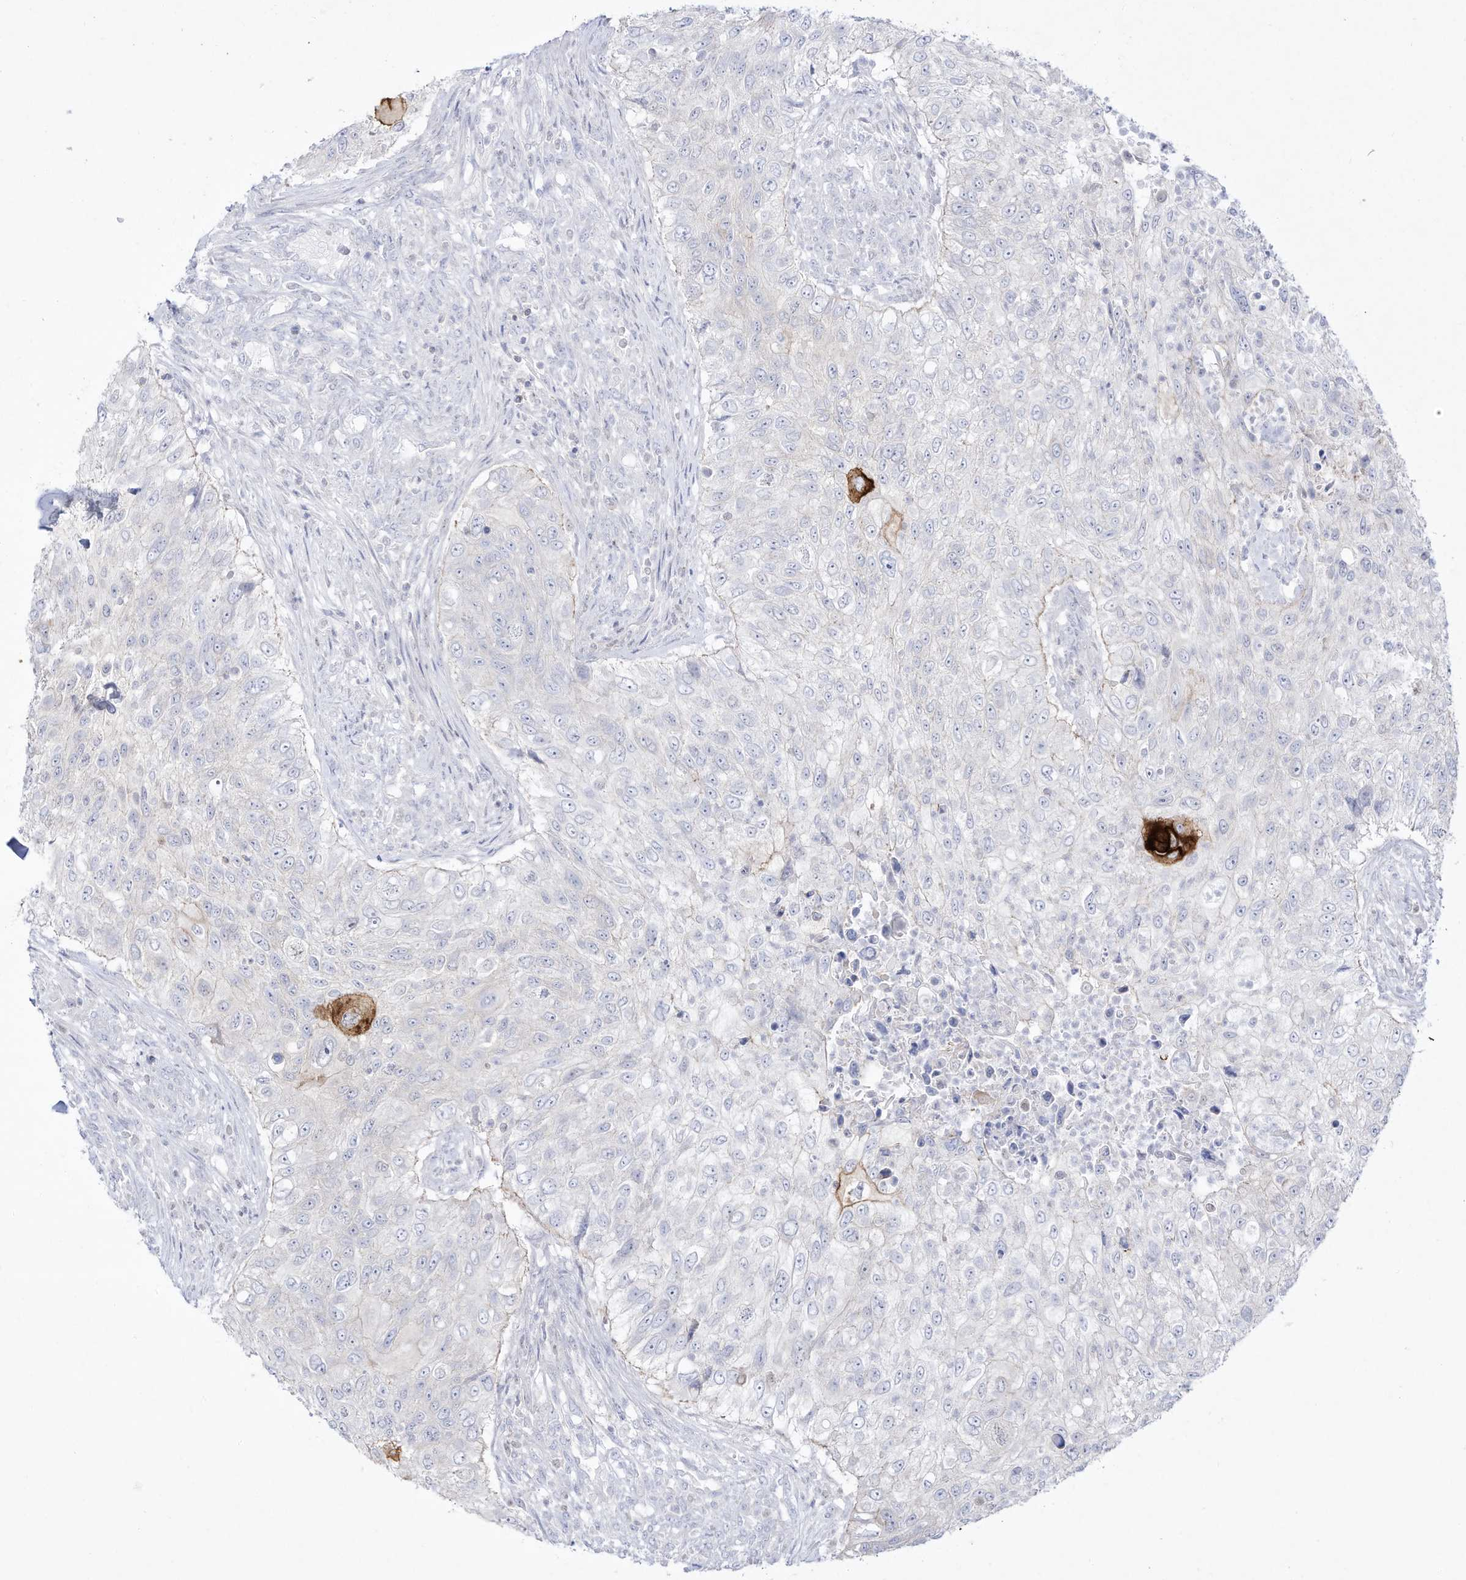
{"staining": {"intensity": "strong", "quantity": "<25%", "location": "cytoplasmic/membranous"}, "tissue": "urothelial cancer", "cell_type": "Tumor cells", "image_type": "cancer", "snomed": [{"axis": "morphology", "description": "Urothelial carcinoma, High grade"}, {"axis": "topography", "description": "Urinary bladder"}], "caption": "Brown immunohistochemical staining in urothelial carcinoma (high-grade) demonstrates strong cytoplasmic/membranous positivity in approximately <25% of tumor cells. The protein of interest is stained brown, and the nuclei are stained in blue (DAB (3,3'-diaminobenzidine) IHC with brightfield microscopy, high magnification).", "gene": "DMKN", "patient": {"sex": "female", "age": 60}}